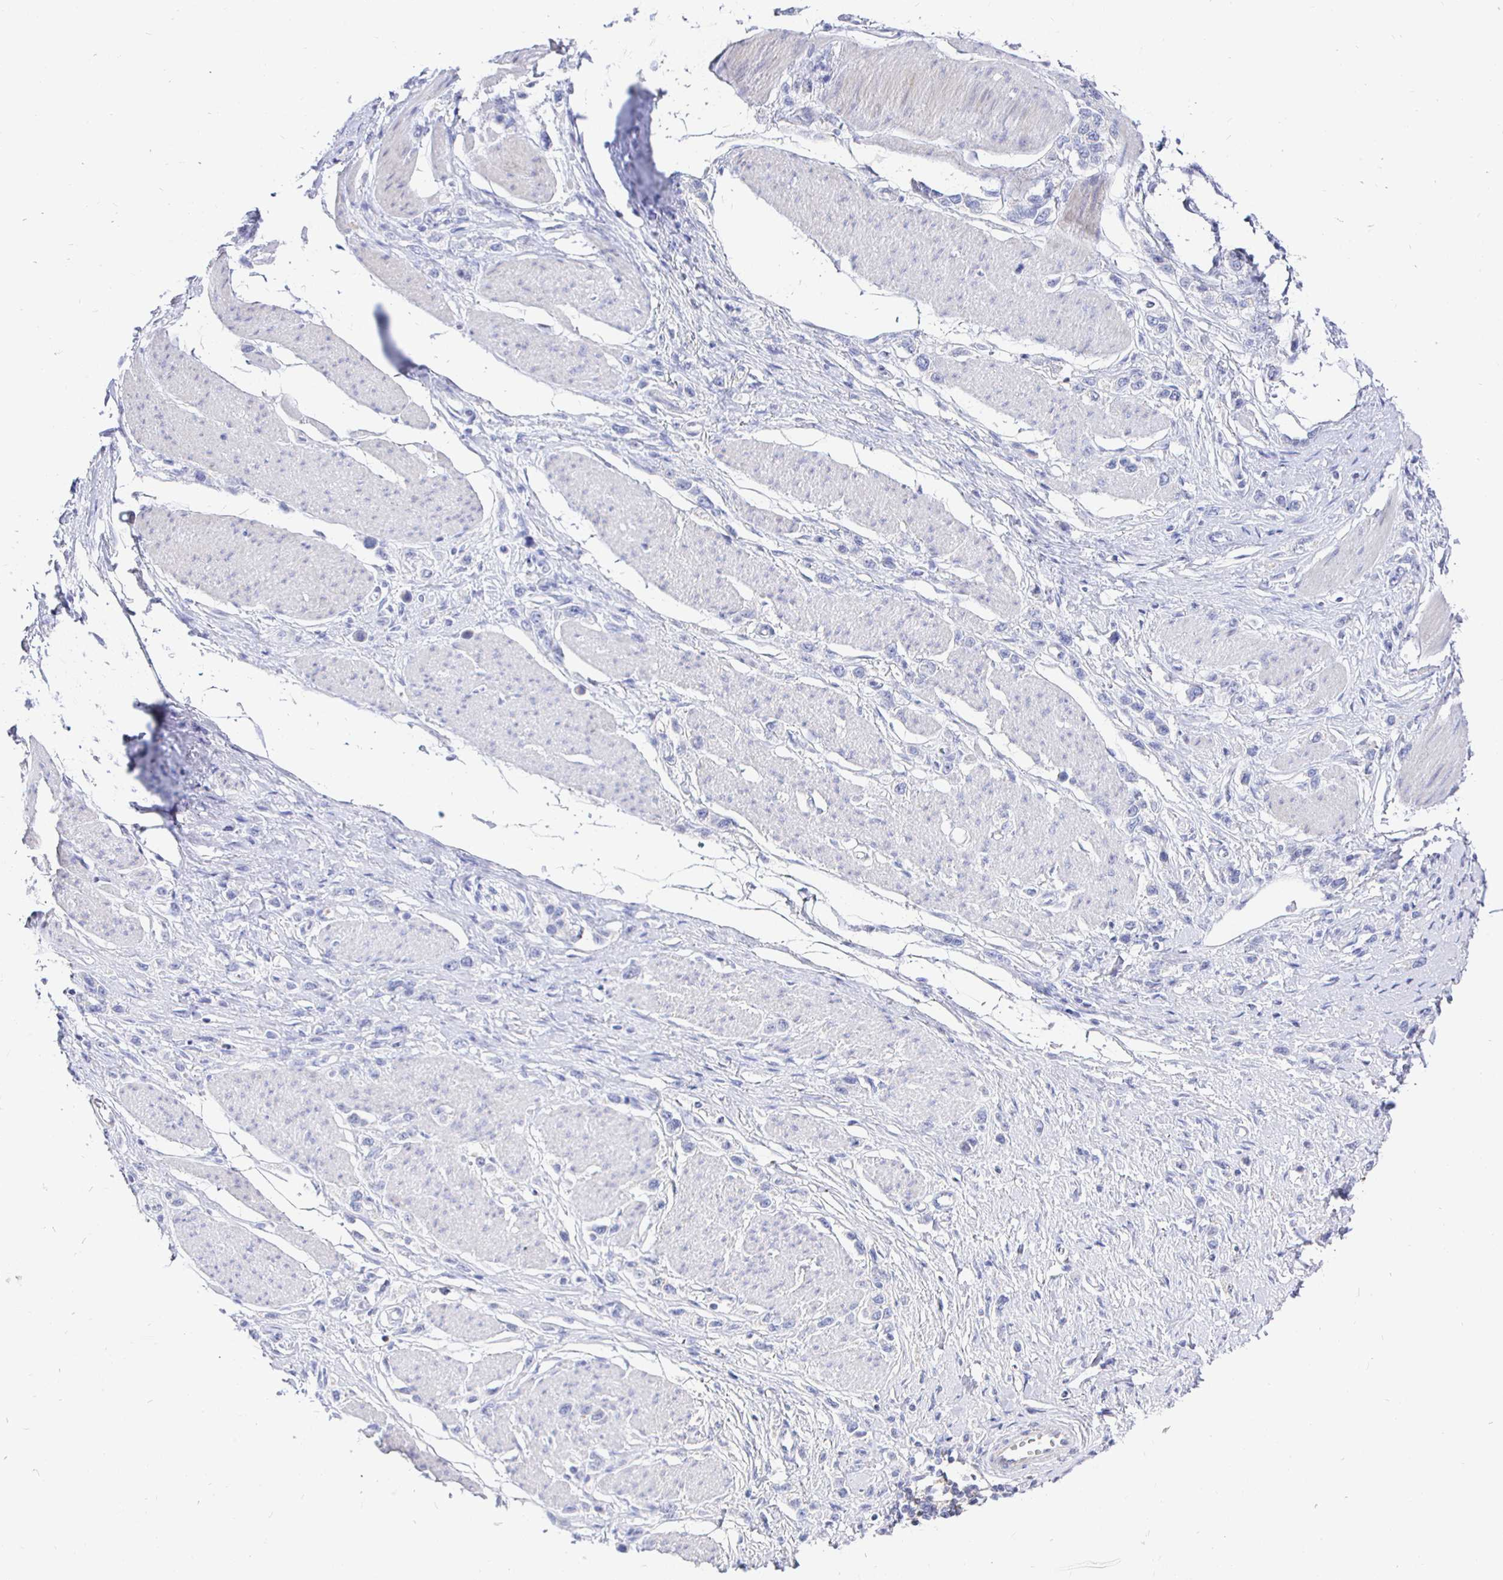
{"staining": {"intensity": "negative", "quantity": "none", "location": "none"}, "tissue": "stomach cancer", "cell_type": "Tumor cells", "image_type": "cancer", "snomed": [{"axis": "morphology", "description": "Adenocarcinoma, NOS"}, {"axis": "topography", "description": "Stomach"}], "caption": "Tumor cells show no significant staining in stomach cancer.", "gene": "CR2", "patient": {"sex": "female", "age": 65}}